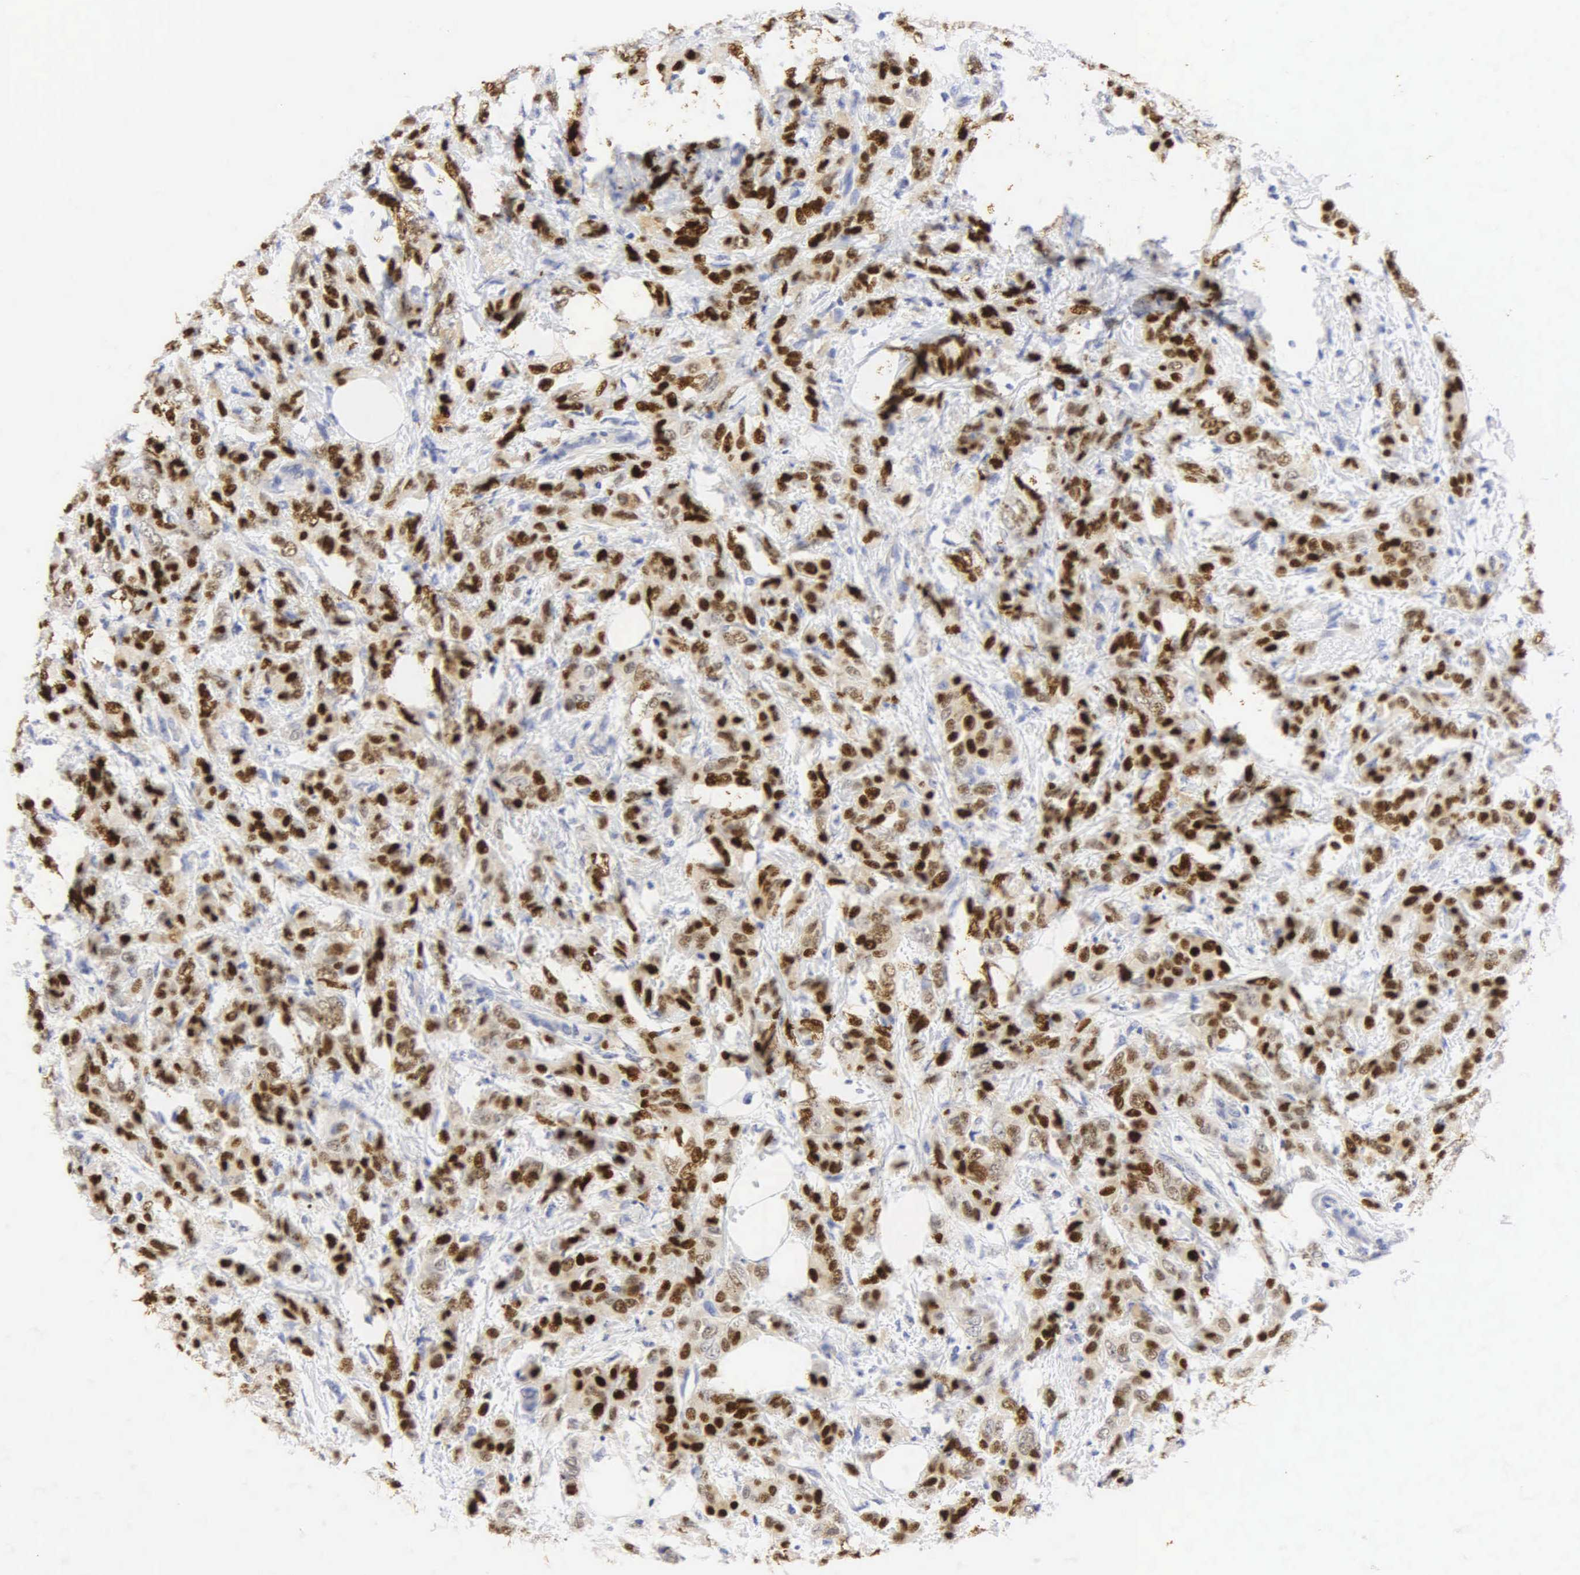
{"staining": {"intensity": "strong", "quantity": ">75%", "location": "cytoplasmic/membranous,nuclear"}, "tissue": "breast cancer", "cell_type": "Tumor cells", "image_type": "cancer", "snomed": [{"axis": "morphology", "description": "Duct carcinoma"}, {"axis": "topography", "description": "Breast"}], "caption": "Immunohistochemical staining of breast infiltrating ductal carcinoma reveals high levels of strong cytoplasmic/membranous and nuclear expression in approximately >75% of tumor cells.", "gene": "PGR", "patient": {"sex": "female", "age": 53}}